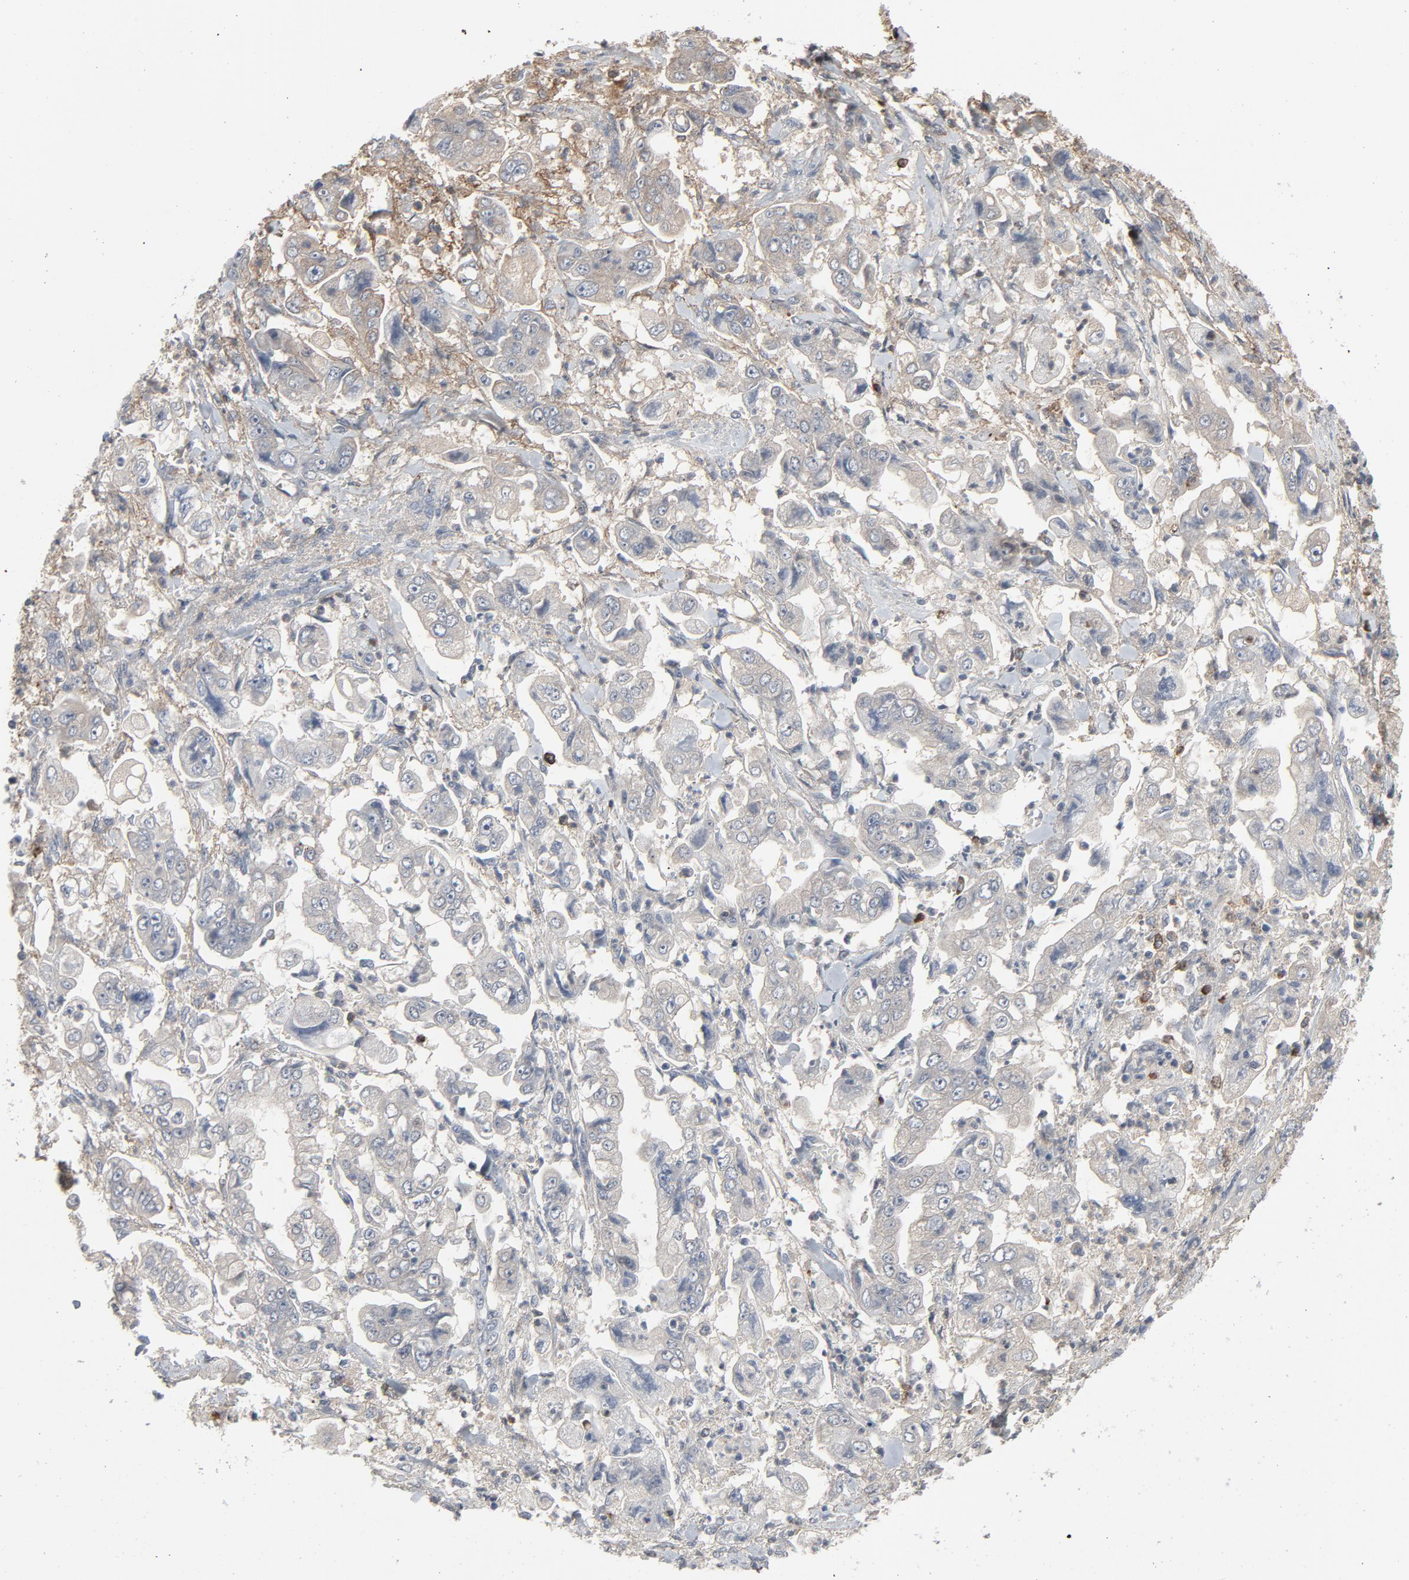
{"staining": {"intensity": "weak", "quantity": "<25%", "location": "cytoplasmic/membranous"}, "tissue": "stomach cancer", "cell_type": "Tumor cells", "image_type": "cancer", "snomed": [{"axis": "morphology", "description": "Adenocarcinoma, NOS"}, {"axis": "topography", "description": "Stomach"}], "caption": "High power microscopy micrograph of an immunohistochemistry (IHC) histopathology image of stomach cancer, revealing no significant staining in tumor cells. (DAB immunohistochemistry (IHC) with hematoxylin counter stain).", "gene": "PDZD4", "patient": {"sex": "male", "age": 62}}